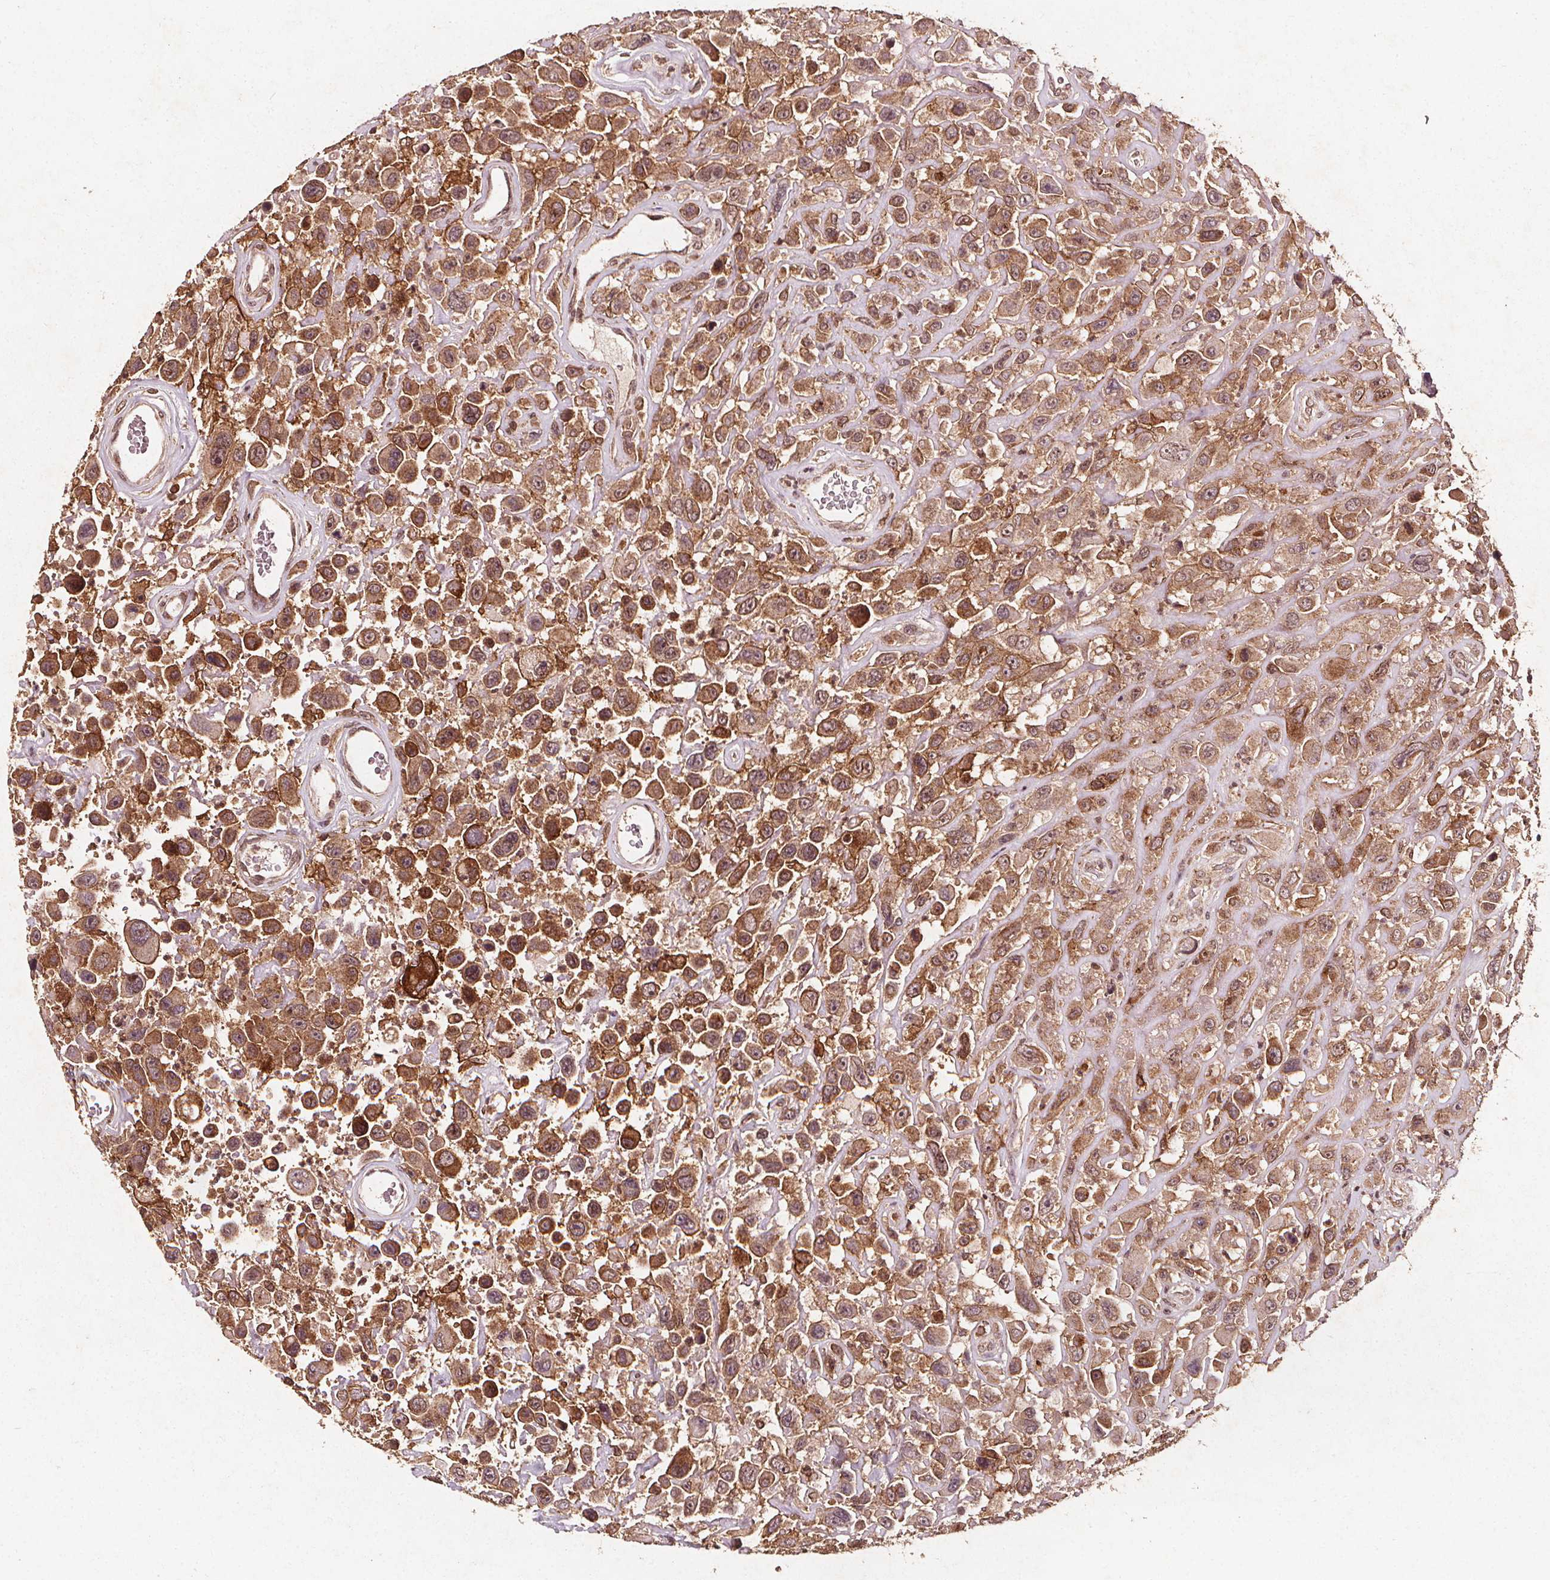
{"staining": {"intensity": "strong", "quantity": ">75%", "location": "cytoplasmic/membranous"}, "tissue": "urothelial cancer", "cell_type": "Tumor cells", "image_type": "cancer", "snomed": [{"axis": "morphology", "description": "Urothelial carcinoma, High grade"}, {"axis": "topography", "description": "Urinary bladder"}], "caption": "Human urothelial carcinoma (high-grade) stained with a protein marker exhibits strong staining in tumor cells.", "gene": "ABCA1", "patient": {"sex": "male", "age": 53}}